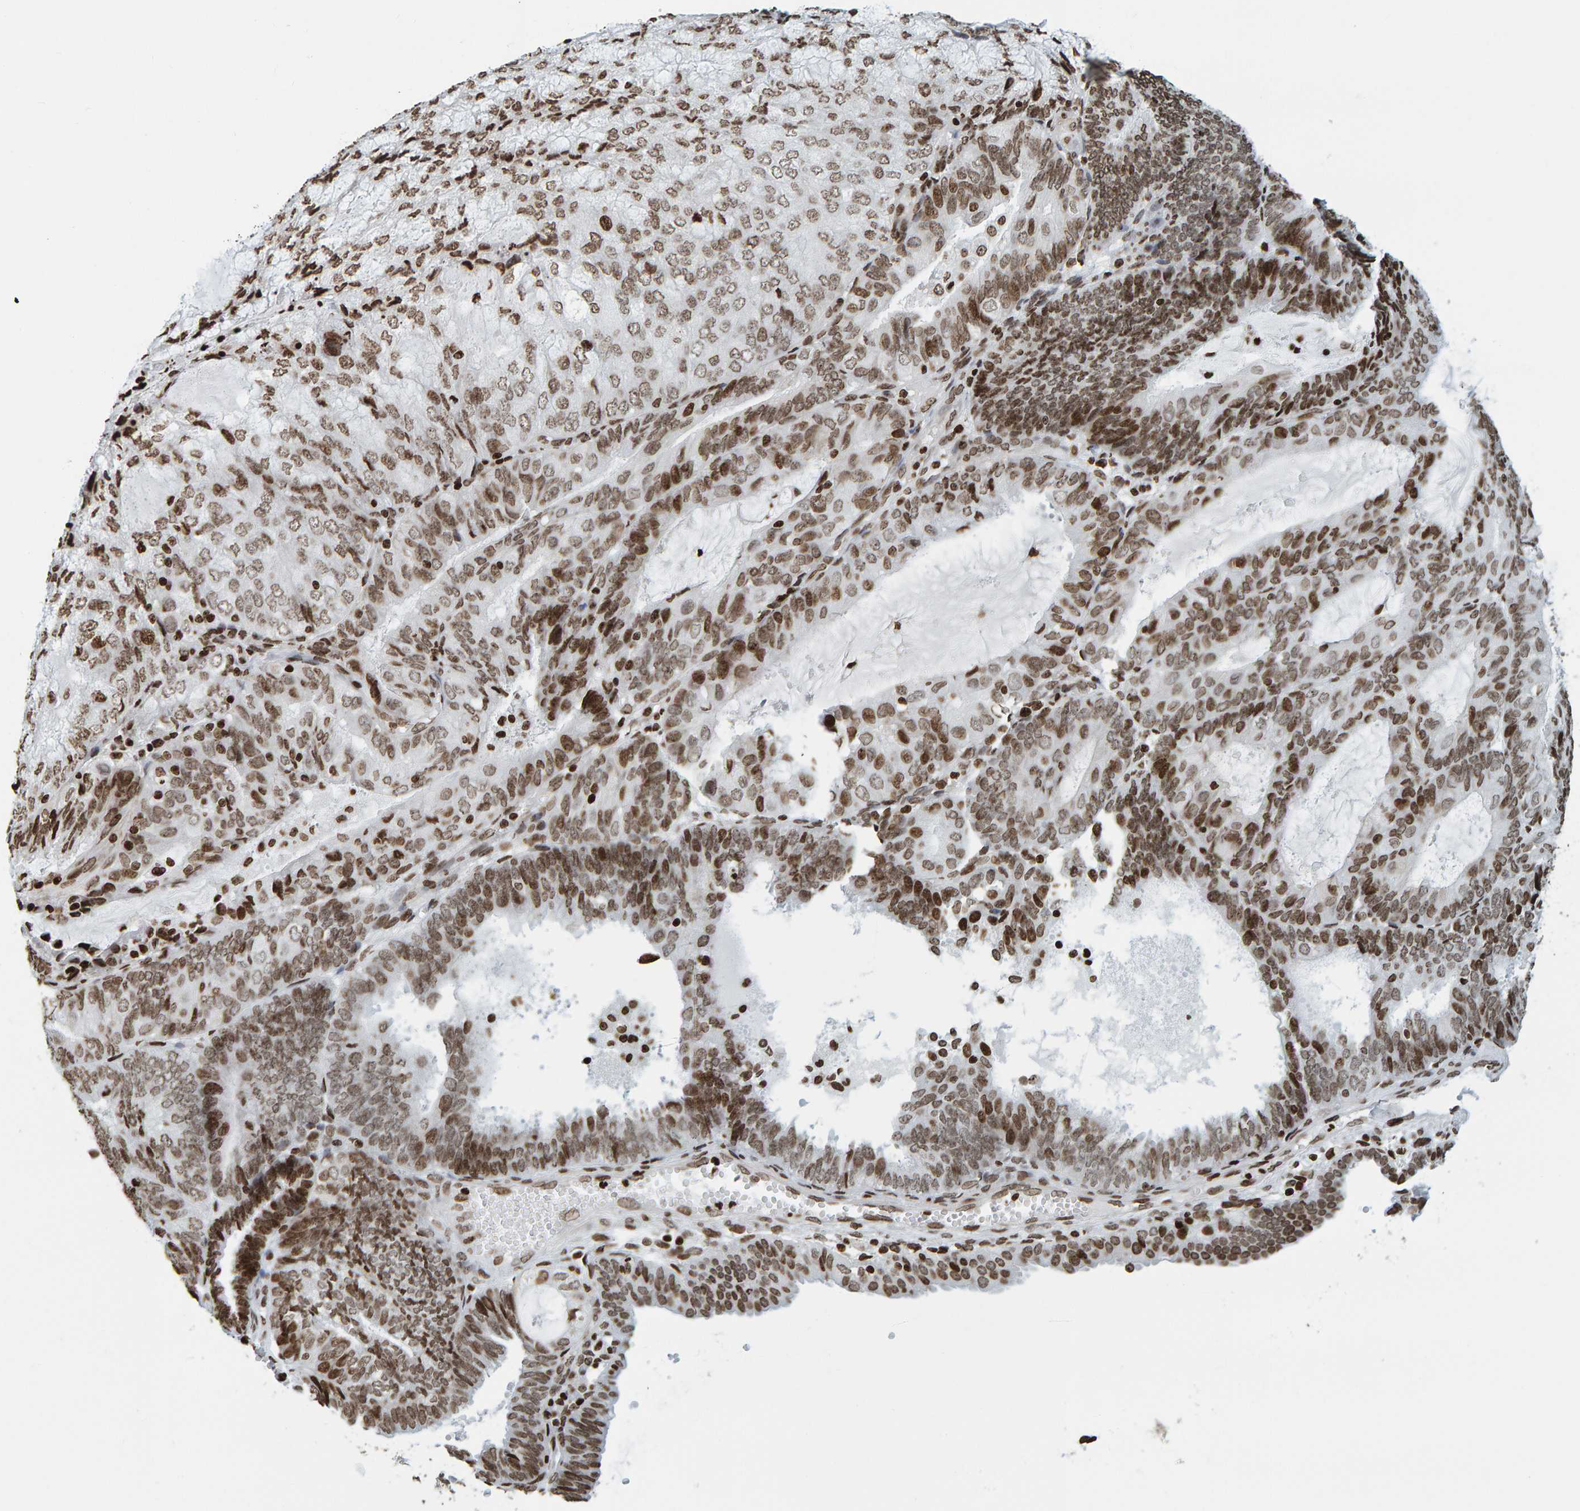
{"staining": {"intensity": "moderate", "quantity": ">75%", "location": "nuclear"}, "tissue": "endometrial cancer", "cell_type": "Tumor cells", "image_type": "cancer", "snomed": [{"axis": "morphology", "description": "Adenocarcinoma, NOS"}, {"axis": "topography", "description": "Endometrium"}], "caption": "The micrograph shows a brown stain indicating the presence of a protein in the nuclear of tumor cells in endometrial adenocarcinoma.", "gene": "BRF2", "patient": {"sex": "female", "age": 81}}